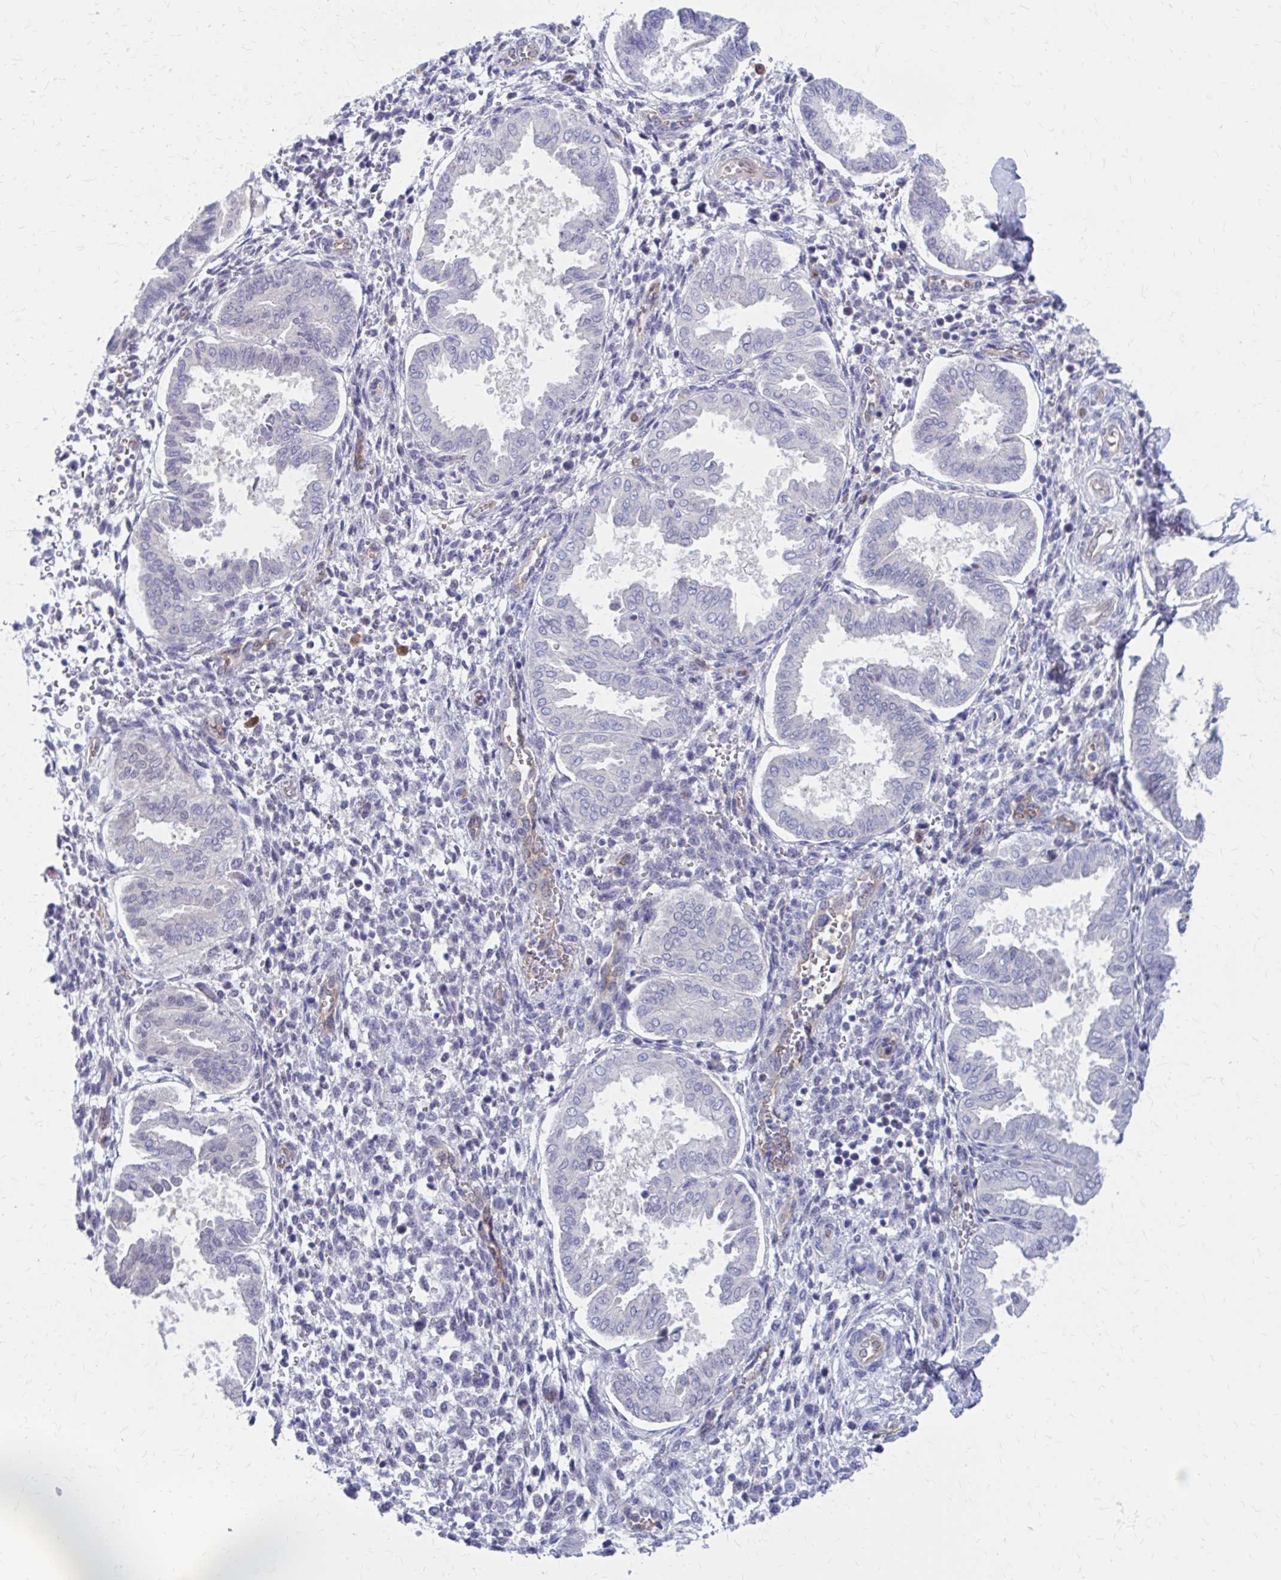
{"staining": {"intensity": "negative", "quantity": "none", "location": "none"}, "tissue": "endometrium", "cell_type": "Cells in endometrial stroma", "image_type": "normal", "snomed": [{"axis": "morphology", "description": "Normal tissue, NOS"}, {"axis": "topography", "description": "Endometrium"}], "caption": "Cells in endometrial stroma show no significant staining in unremarkable endometrium.", "gene": "CLIC2", "patient": {"sex": "female", "age": 24}}